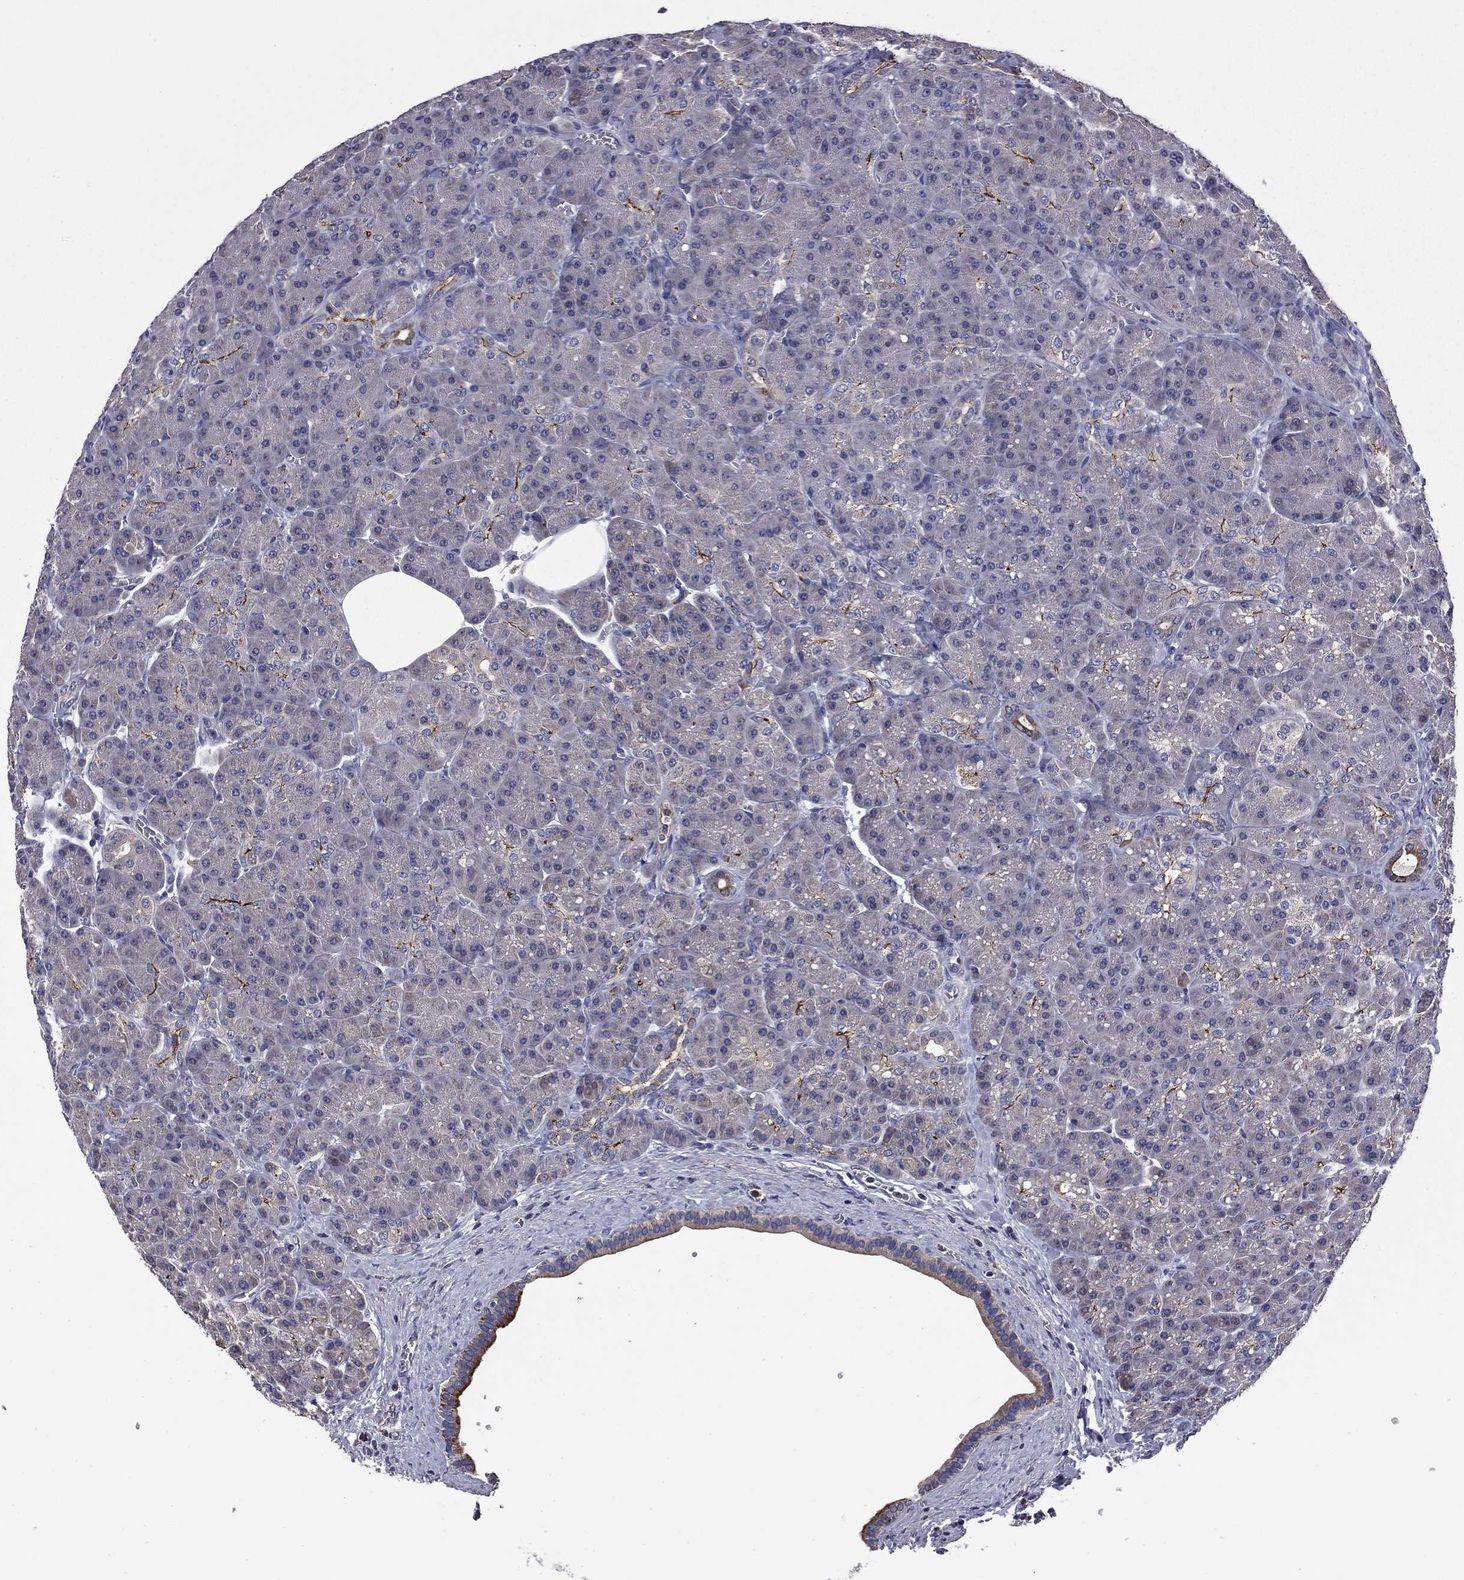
{"staining": {"intensity": "strong", "quantity": "<25%", "location": "cytoplasmic/membranous"}, "tissue": "pancreas", "cell_type": "Exocrine glandular cells", "image_type": "normal", "snomed": [{"axis": "morphology", "description": "Normal tissue, NOS"}, {"axis": "topography", "description": "Pancreas"}], "caption": "The photomicrograph demonstrates staining of normal pancreas, revealing strong cytoplasmic/membranous protein positivity (brown color) within exocrine glandular cells. The staining is performed using DAB brown chromogen to label protein expression. The nuclei are counter-stained blue using hematoxylin.", "gene": "CEACAM7", "patient": {"sex": "male", "age": 57}}